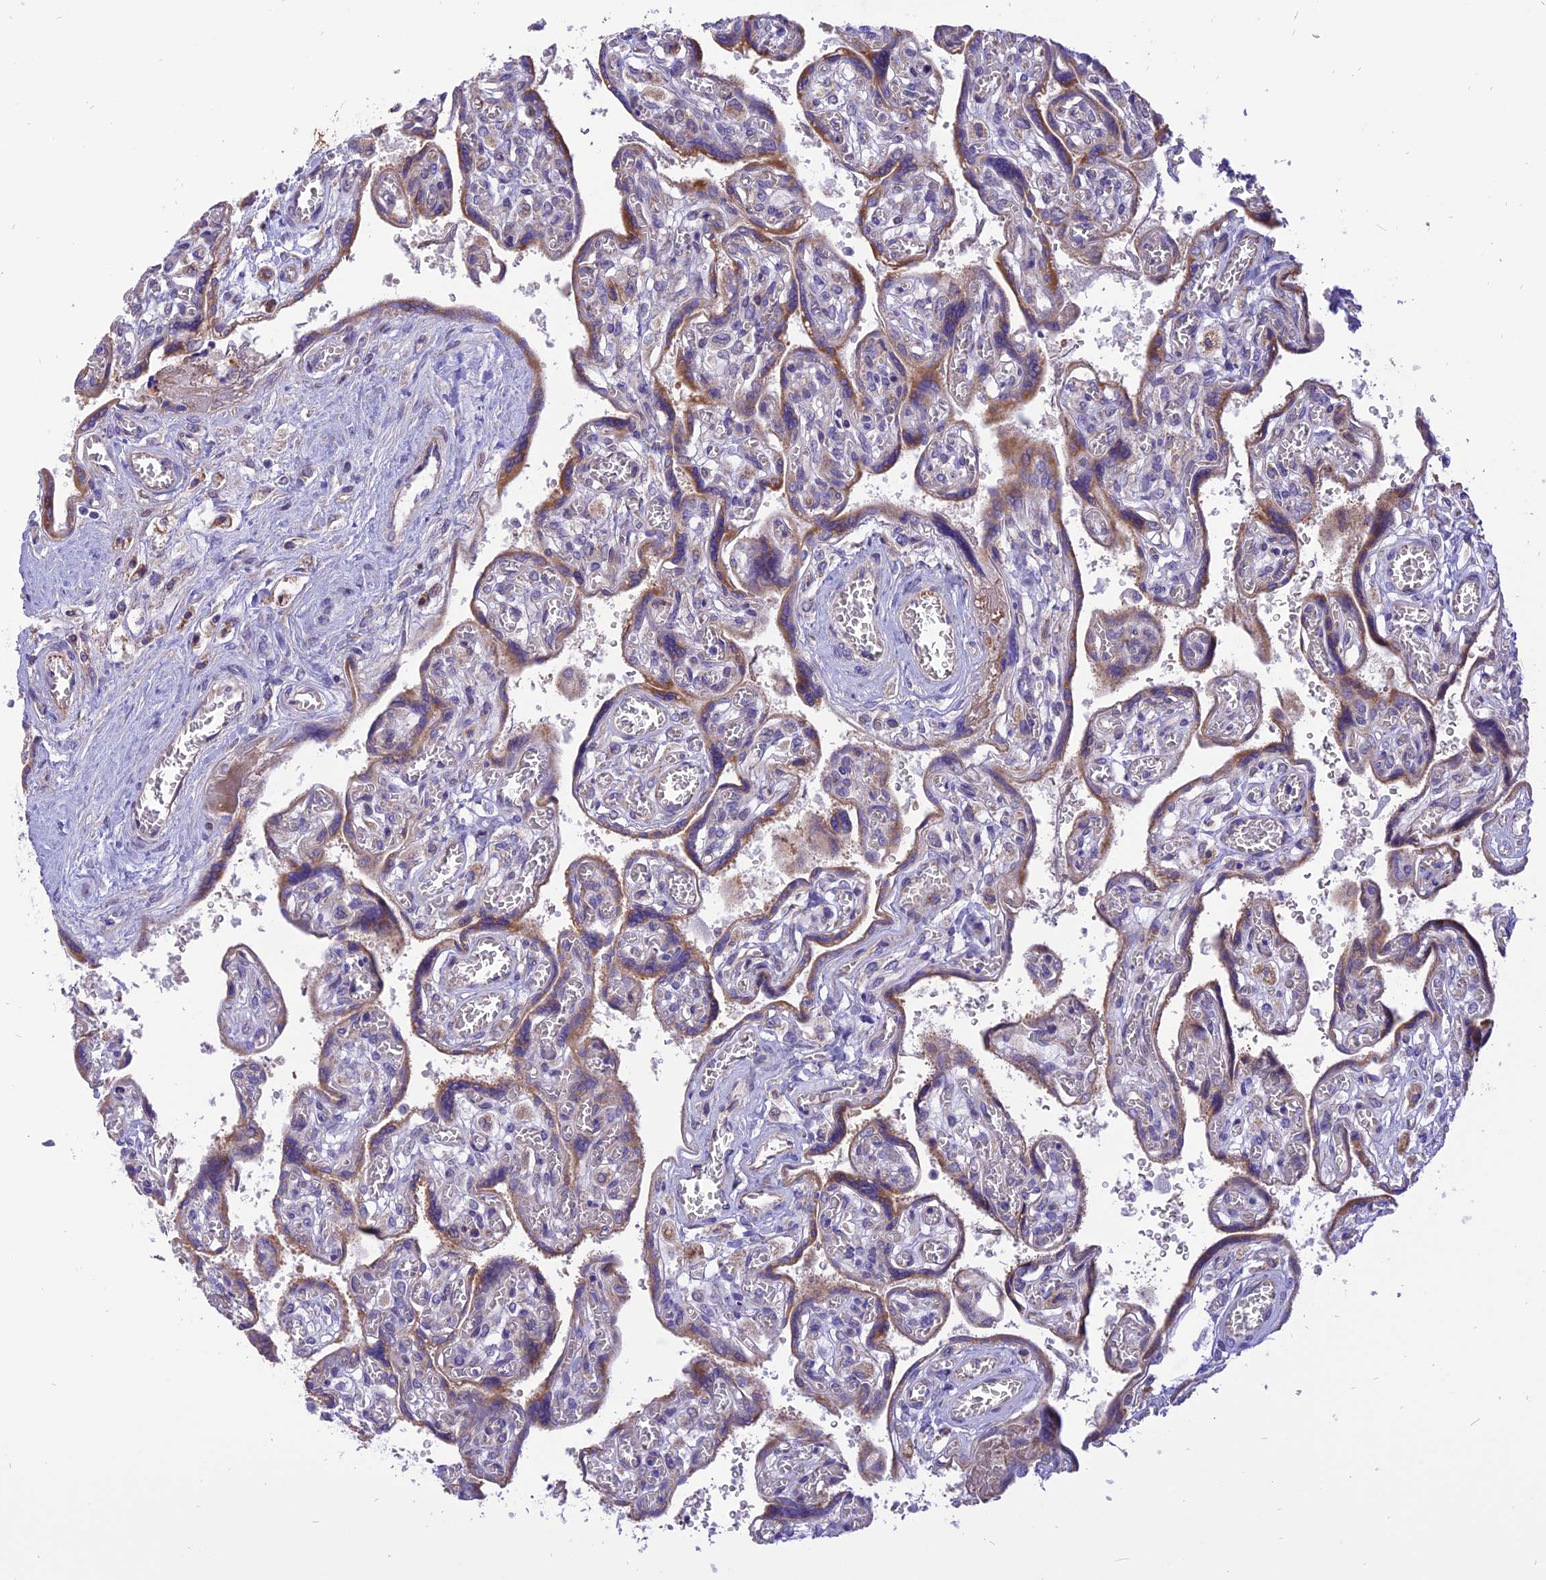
{"staining": {"intensity": "moderate", "quantity": ">75%", "location": "cytoplasmic/membranous"}, "tissue": "placenta", "cell_type": "Trophoblastic cells", "image_type": "normal", "snomed": [{"axis": "morphology", "description": "Normal tissue, NOS"}, {"axis": "topography", "description": "Placenta"}], "caption": "Protein staining by immunohistochemistry (IHC) reveals moderate cytoplasmic/membranous expression in approximately >75% of trophoblastic cells in benign placenta.", "gene": "ARMCX6", "patient": {"sex": "female", "age": 39}}